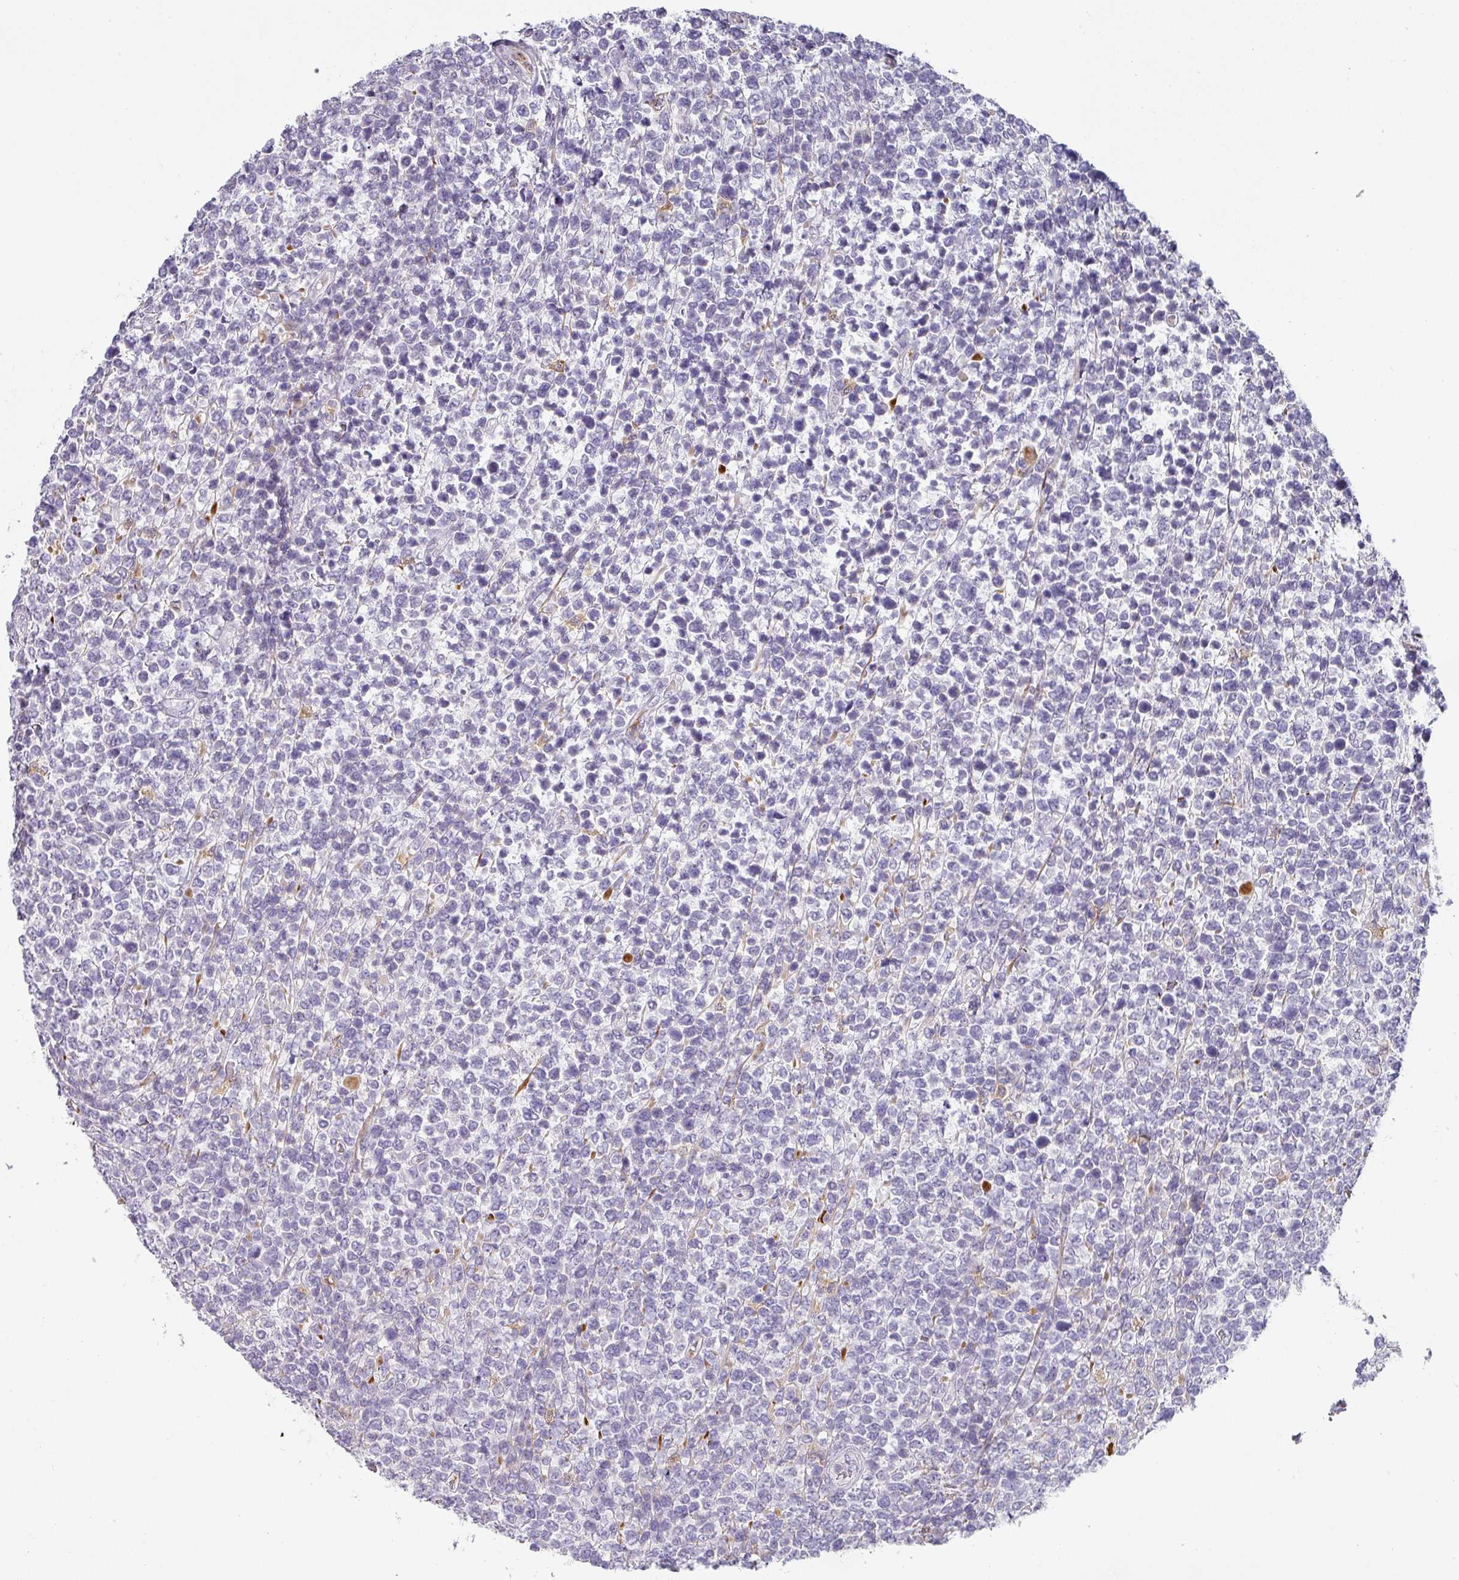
{"staining": {"intensity": "negative", "quantity": "none", "location": "none"}, "tissue": "lymphoma", "cell_type": "Tumor cells", "image_type": "cancer", "snomed": [{"axis": "morphology", "description": "Malignant lymphoma, non-Hodgkin's type, High grade"}, {"axis": "topography", "description": "Soft tissue"}], "caption": "Tumor cells show no significant positivity in high-grade malignant lymphoma, non-Hodgkin's type.", "gene": "BTLA", "patient": {"sex": "female", "age": 56}}